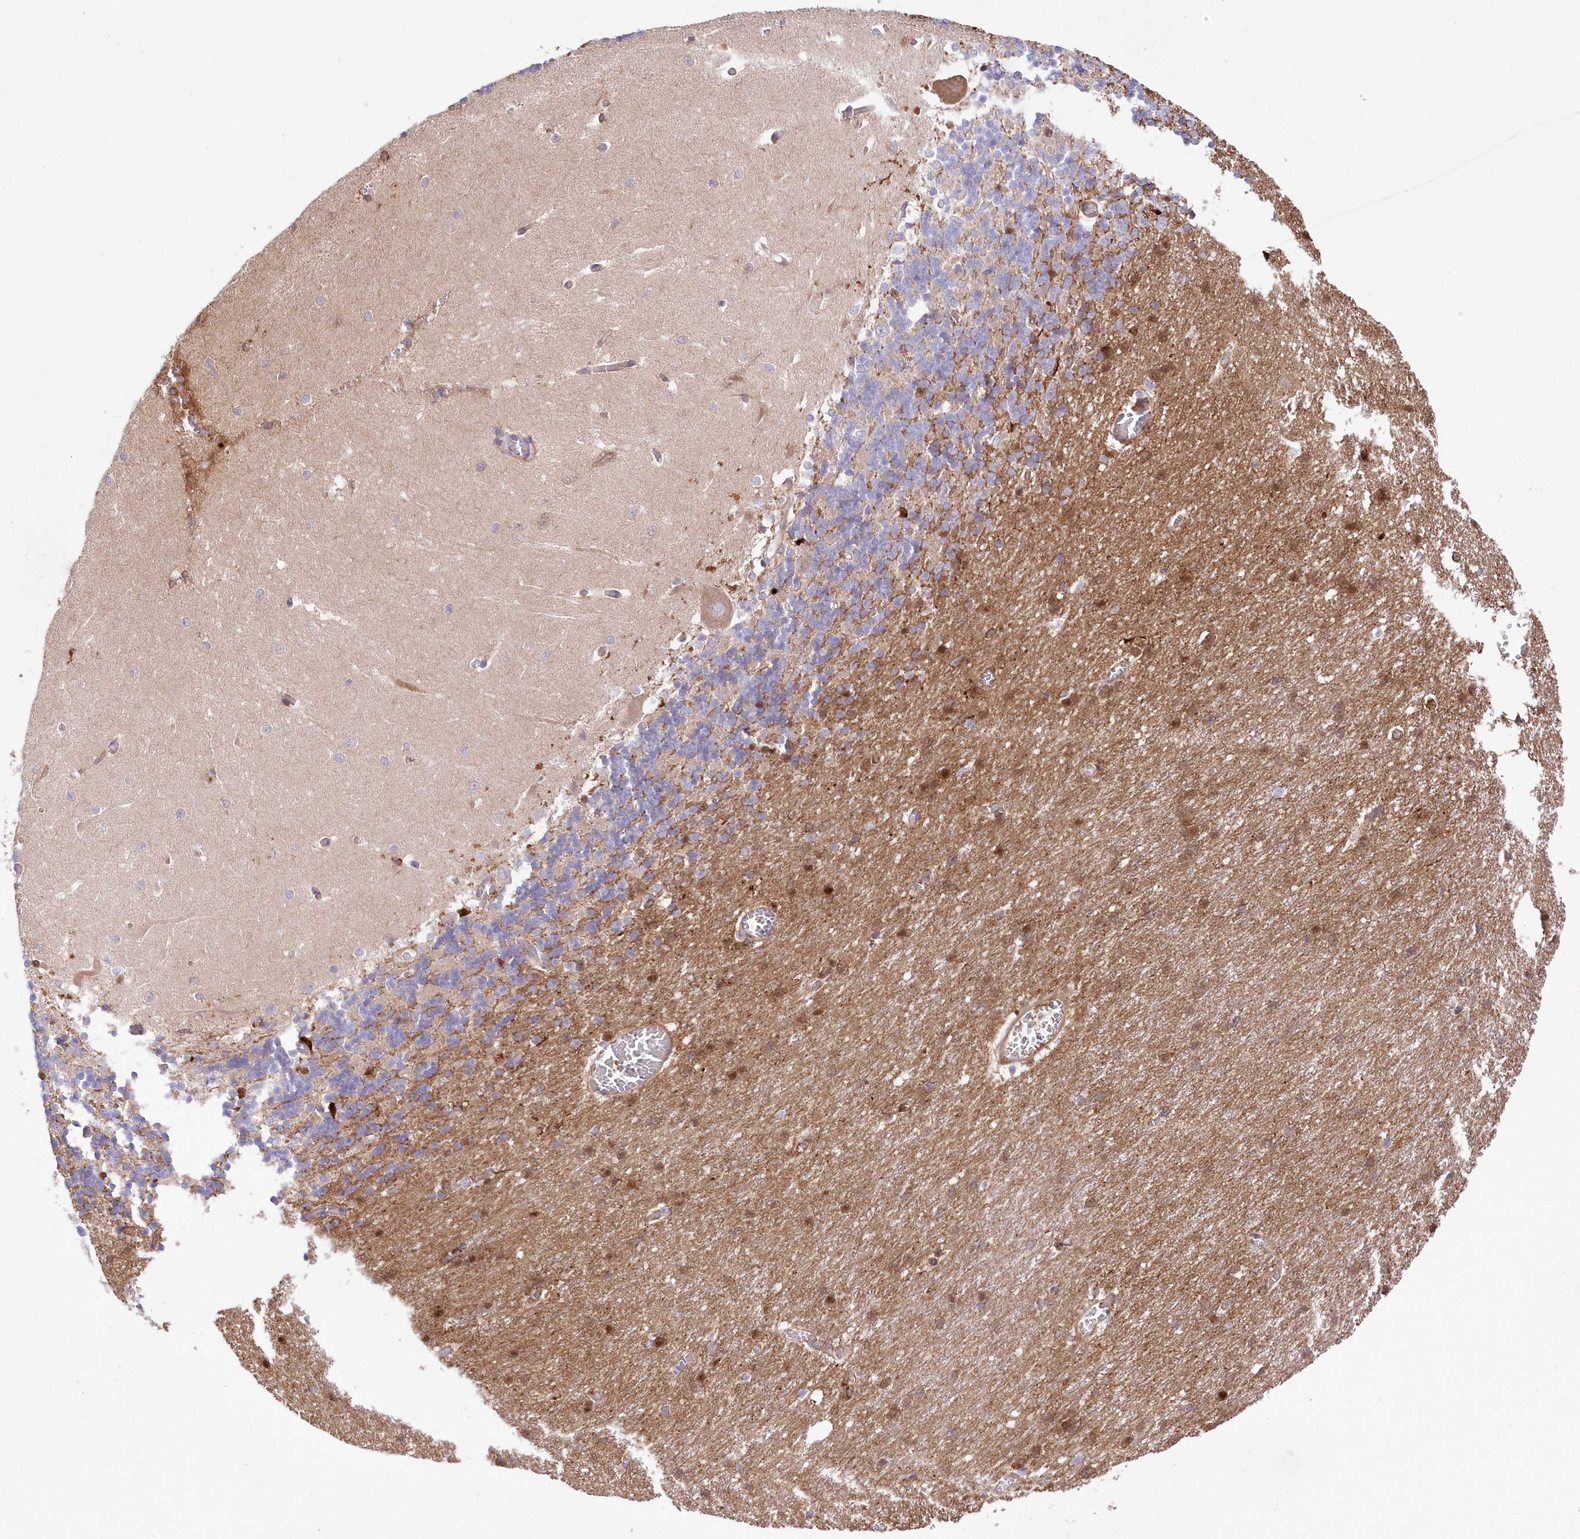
{"staining": {"intensity": "moderate", "quantity": "25%-75%", "location": "cytoplasmic/membranous,nuclear"}, "tissue": "cerebellum", "cell_type": "Cells in granular layer", "image_type": "normal", "snomed": [{"axis": "morphology", "description": "Normal tissue, NOS"}, {"axis": "topography", "description": "Cerebellum"}], "caption": "The micrograph shows staining of unremarkable cerebellum, revealing moderate cytoplasmic/membranous,nuclear protein expression (brown color) within cells in granular layer.", "gene": "DNAJC19", "patient": {"sex": "male", "age": 37}}